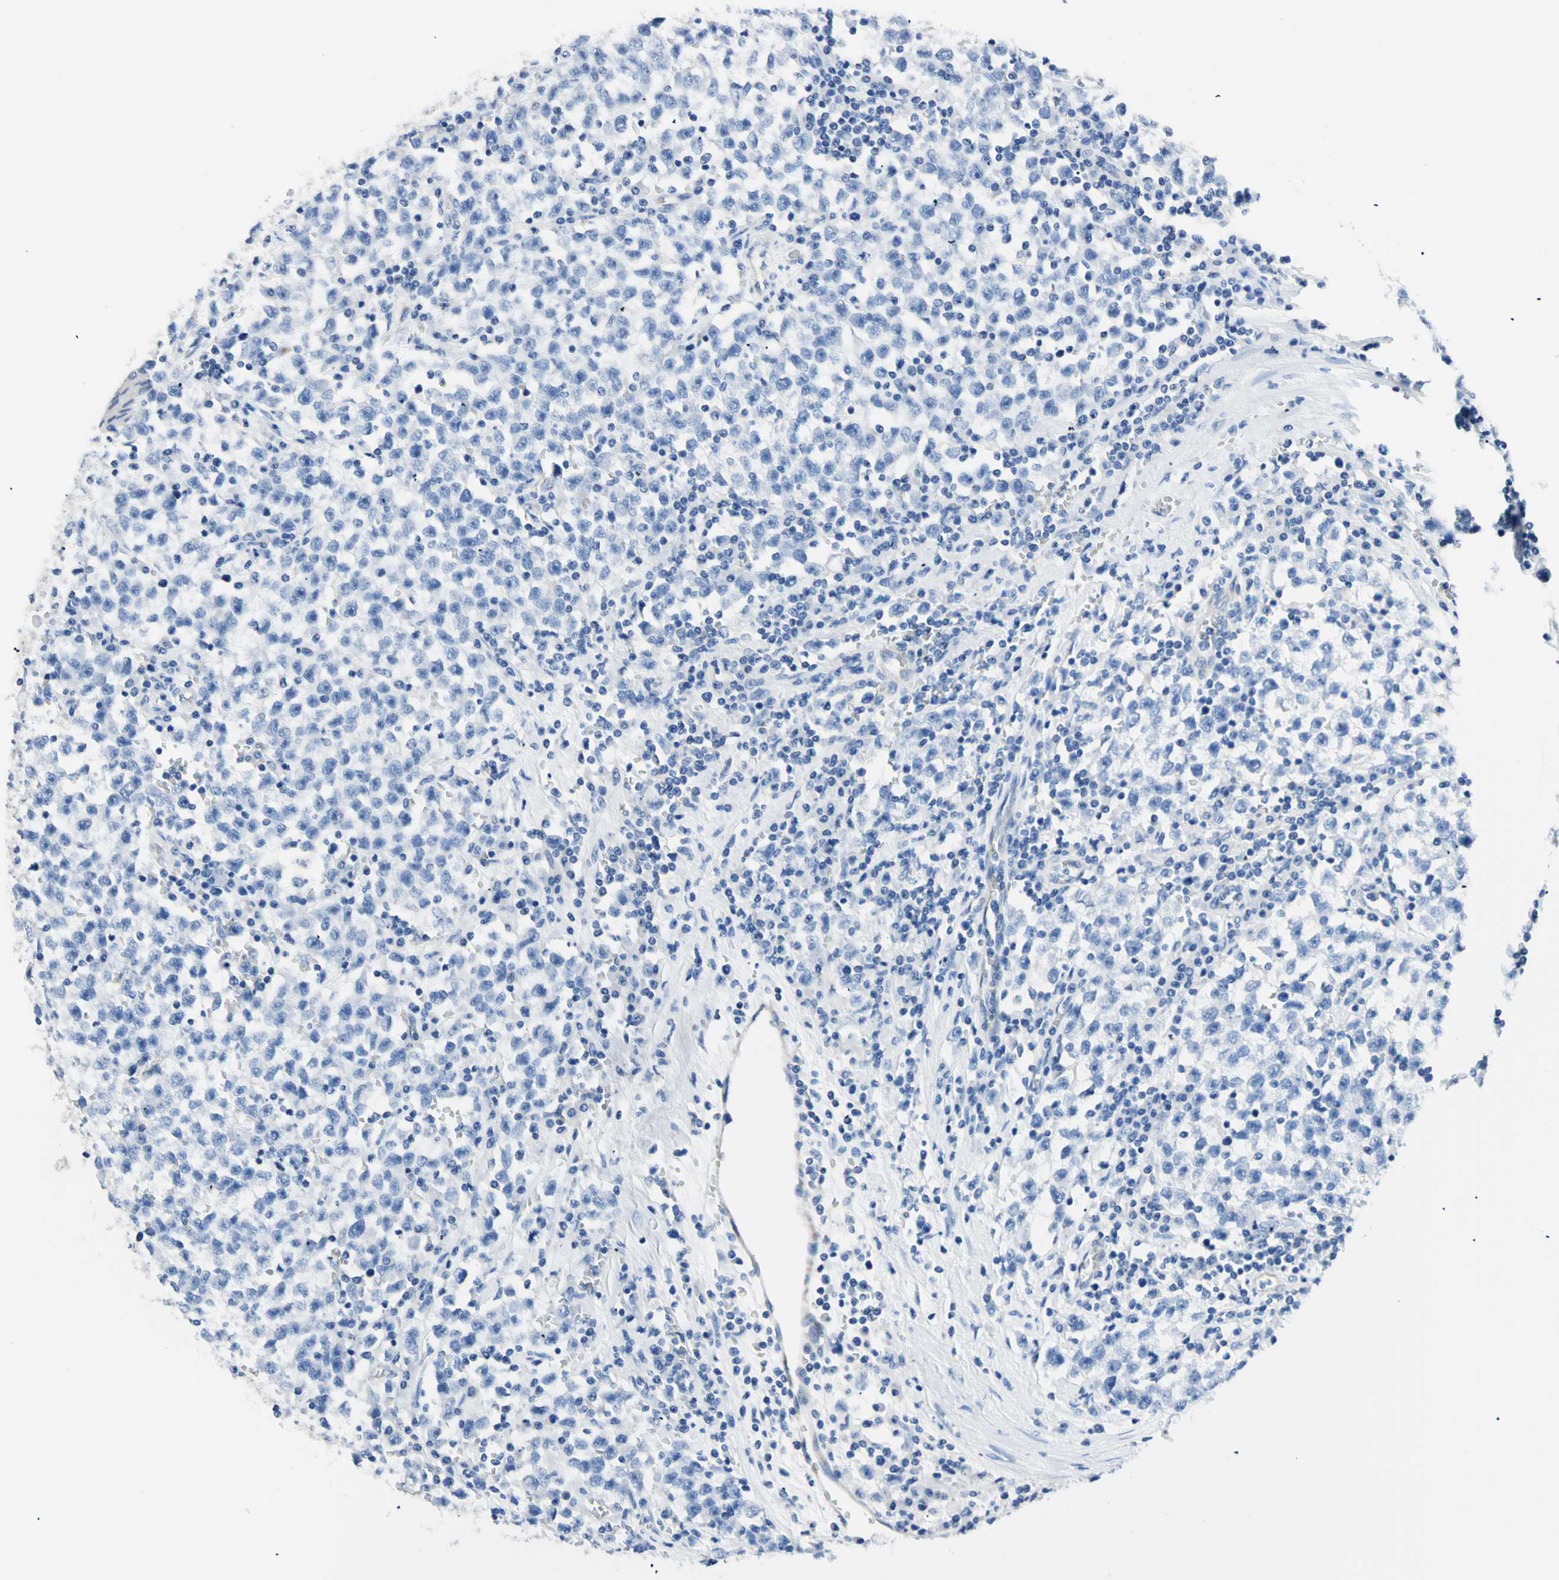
{"staining": {"intensity": "negative", "quantity": "none", "location": "none"}, "tissue": "testis cancer", "cell_type": "Tumor cells", "image_type": "cancer", "snomed": [{"axis": "morphology", "description": "Seminoma, NOS"}, {"axis": "topography", "description": "Testis"}], "caption": "This is an immunohistochemistry (IHC) histopathology image of seminoma (testis). There is no positivity in tumor cells.", "gene": "HPCA", "patient": {"sex": "male", "age": 22}}